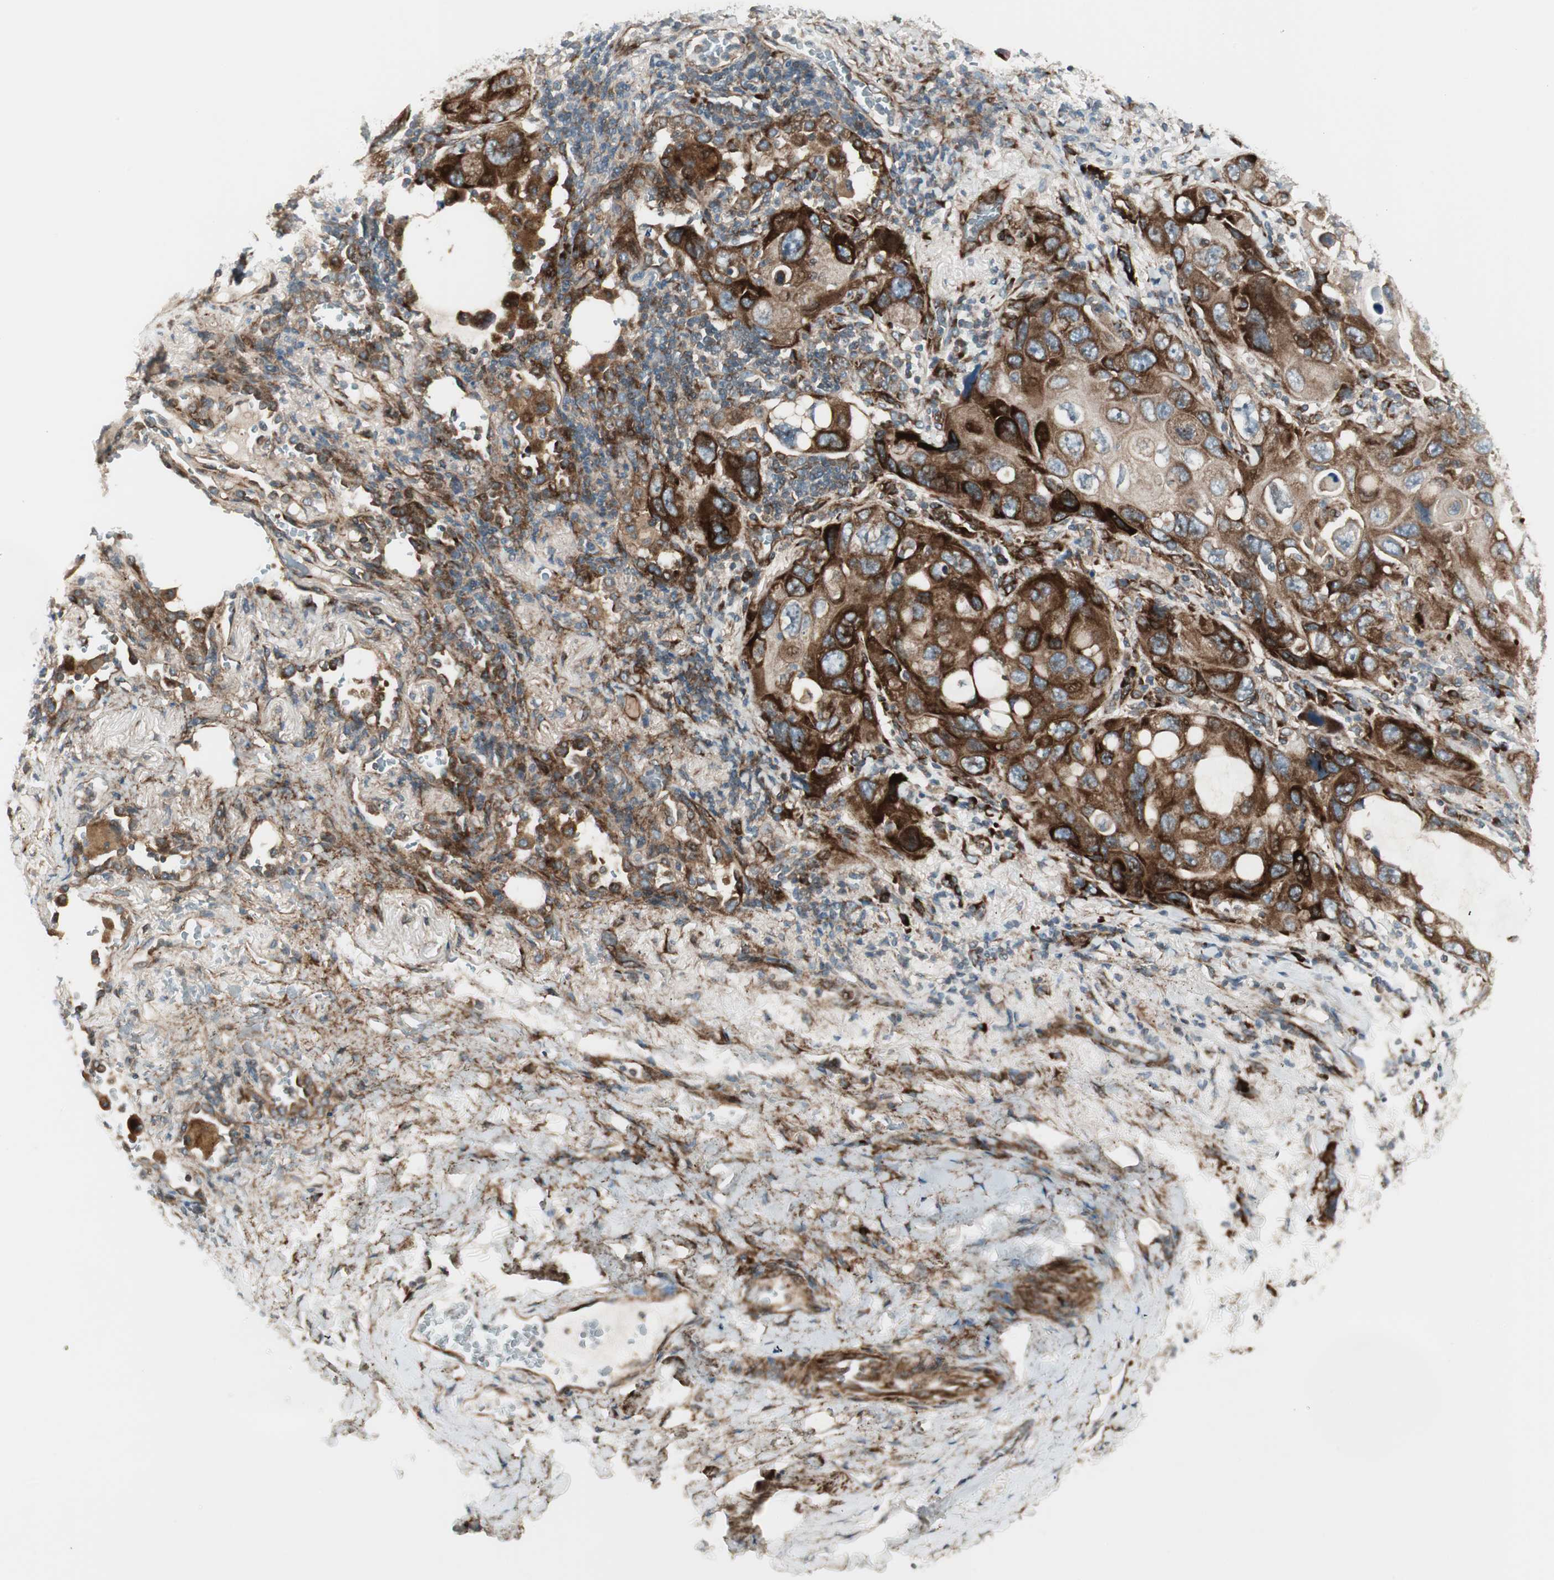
{"staining": {"intensity": "strong", "quantity": ">75%", "location": "cytoplasmic/membranous"}, "tissue": "lung cancer", "cell_type": "Tumor cells", "image_type": "cancer", "snomed": [{"axis": "morphology", "description": "Squamous cell carcinoma, NOS"}, {"axis": "topography", "description": "Lung"}], "caption": "Tumor cells display high levels of strong cytoplasmic/membranous positivity in about >75% of cells in lung cancer (squamous cell carcinoma). (Stains: DAB in brown, nuclei in blue, Microscopy: brightfield microscopy at high magnification).", "gene": "PPP2R5E", "patient": {"sex": "female", "age": 73}}